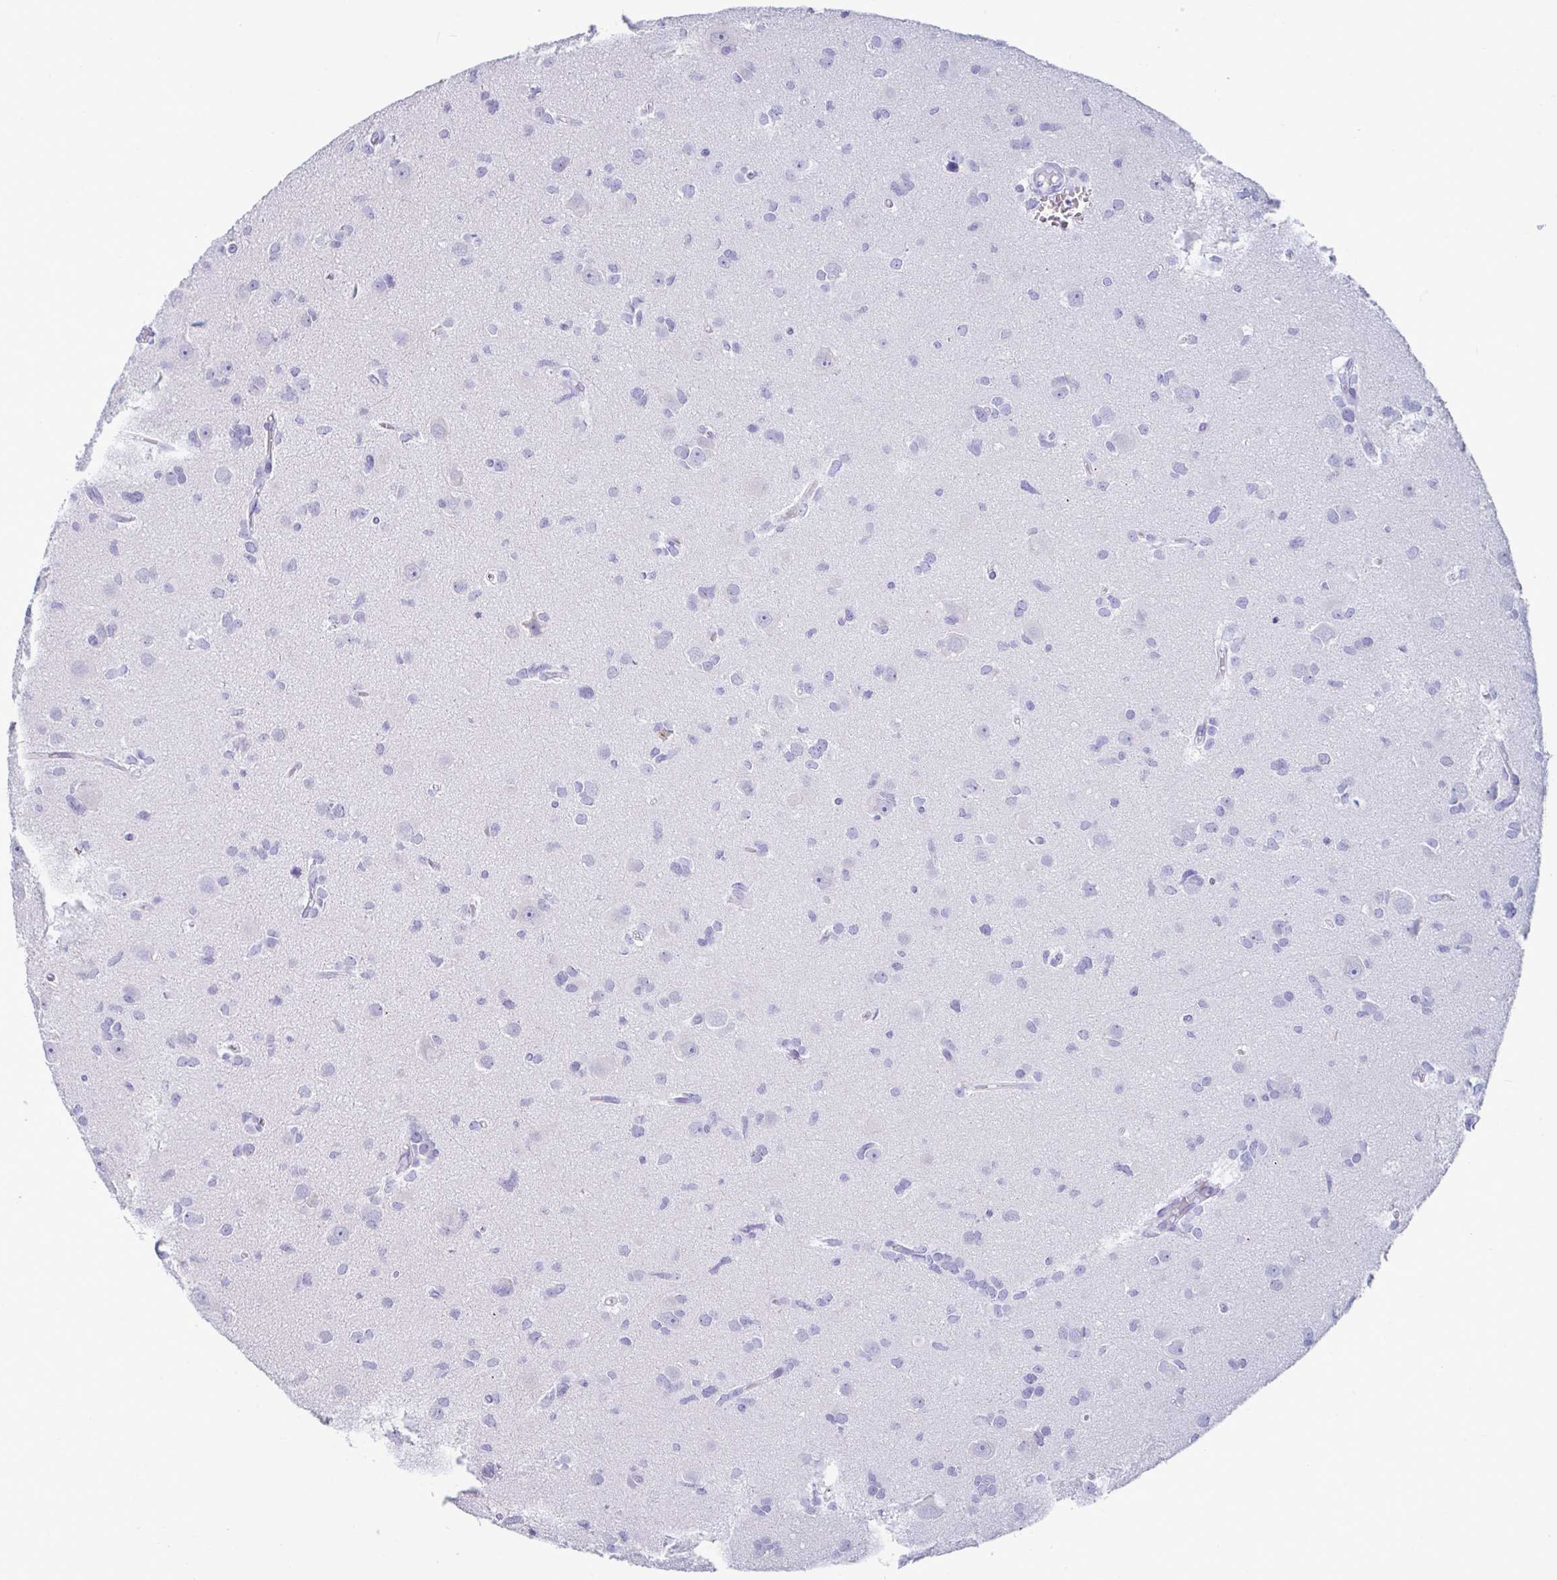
{"staining": {"intensity": "negative", "quantity": "none", "location": "none"}, "tissue": "glioma", "cell_type": "Tumor cells", "image_type": "cancer", "snomed": [{"axis": "morphology", "description": "Glioma, malignant, High grade"}, {"axis": "topography", "description": "Brain"}], "caption": "Glioma was stained to show a protein in brown. There is no significant positivity in tumor cells.", "gene": "TFPI2", "patient": {"sex": "male", "age": 23}}